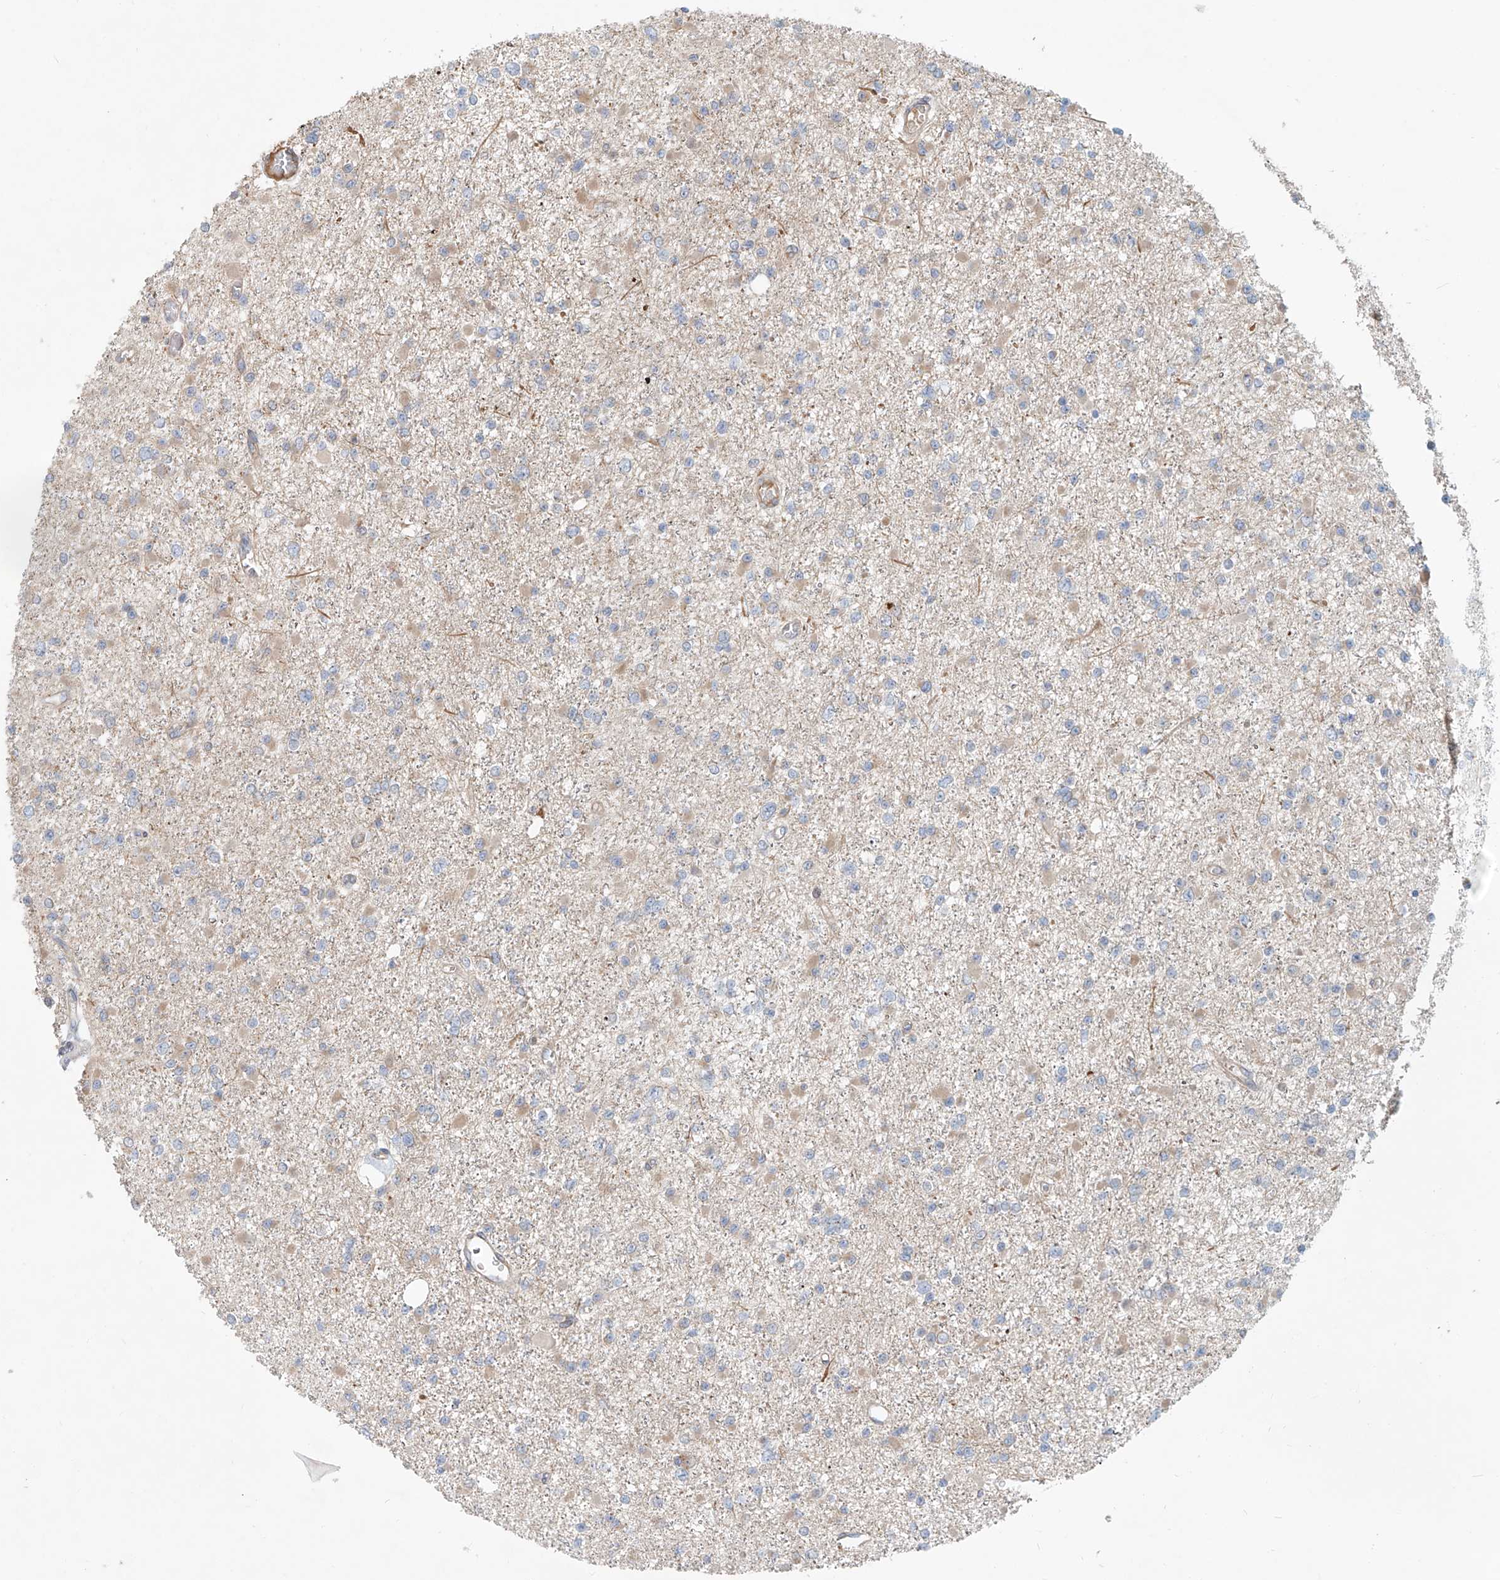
{"staining": {"intensity": "negative", "quantity": "none", "location": "none"}, "tissue": "glioma", "cell_type": "Tumor cells", "image_type": "cancer", "snomed": [{"axis": "morphology", "description": "Glioma, malignant, Low grade"}, {"axis": "topography", "description": "Brain"}], "caption": "The IHC photomicrograph has no significant staining in tumor cells of malignant glioma (low-grade) tissue. The staining was performed using DAB (3,3'-diaminobenzidine) to visualize the protein expression in brown, while the nuclei were stained in blue with hematoxylin (Magnification: 20x).", "gene": "SASH1", "patient": {"sex": "female", "age": 22}}